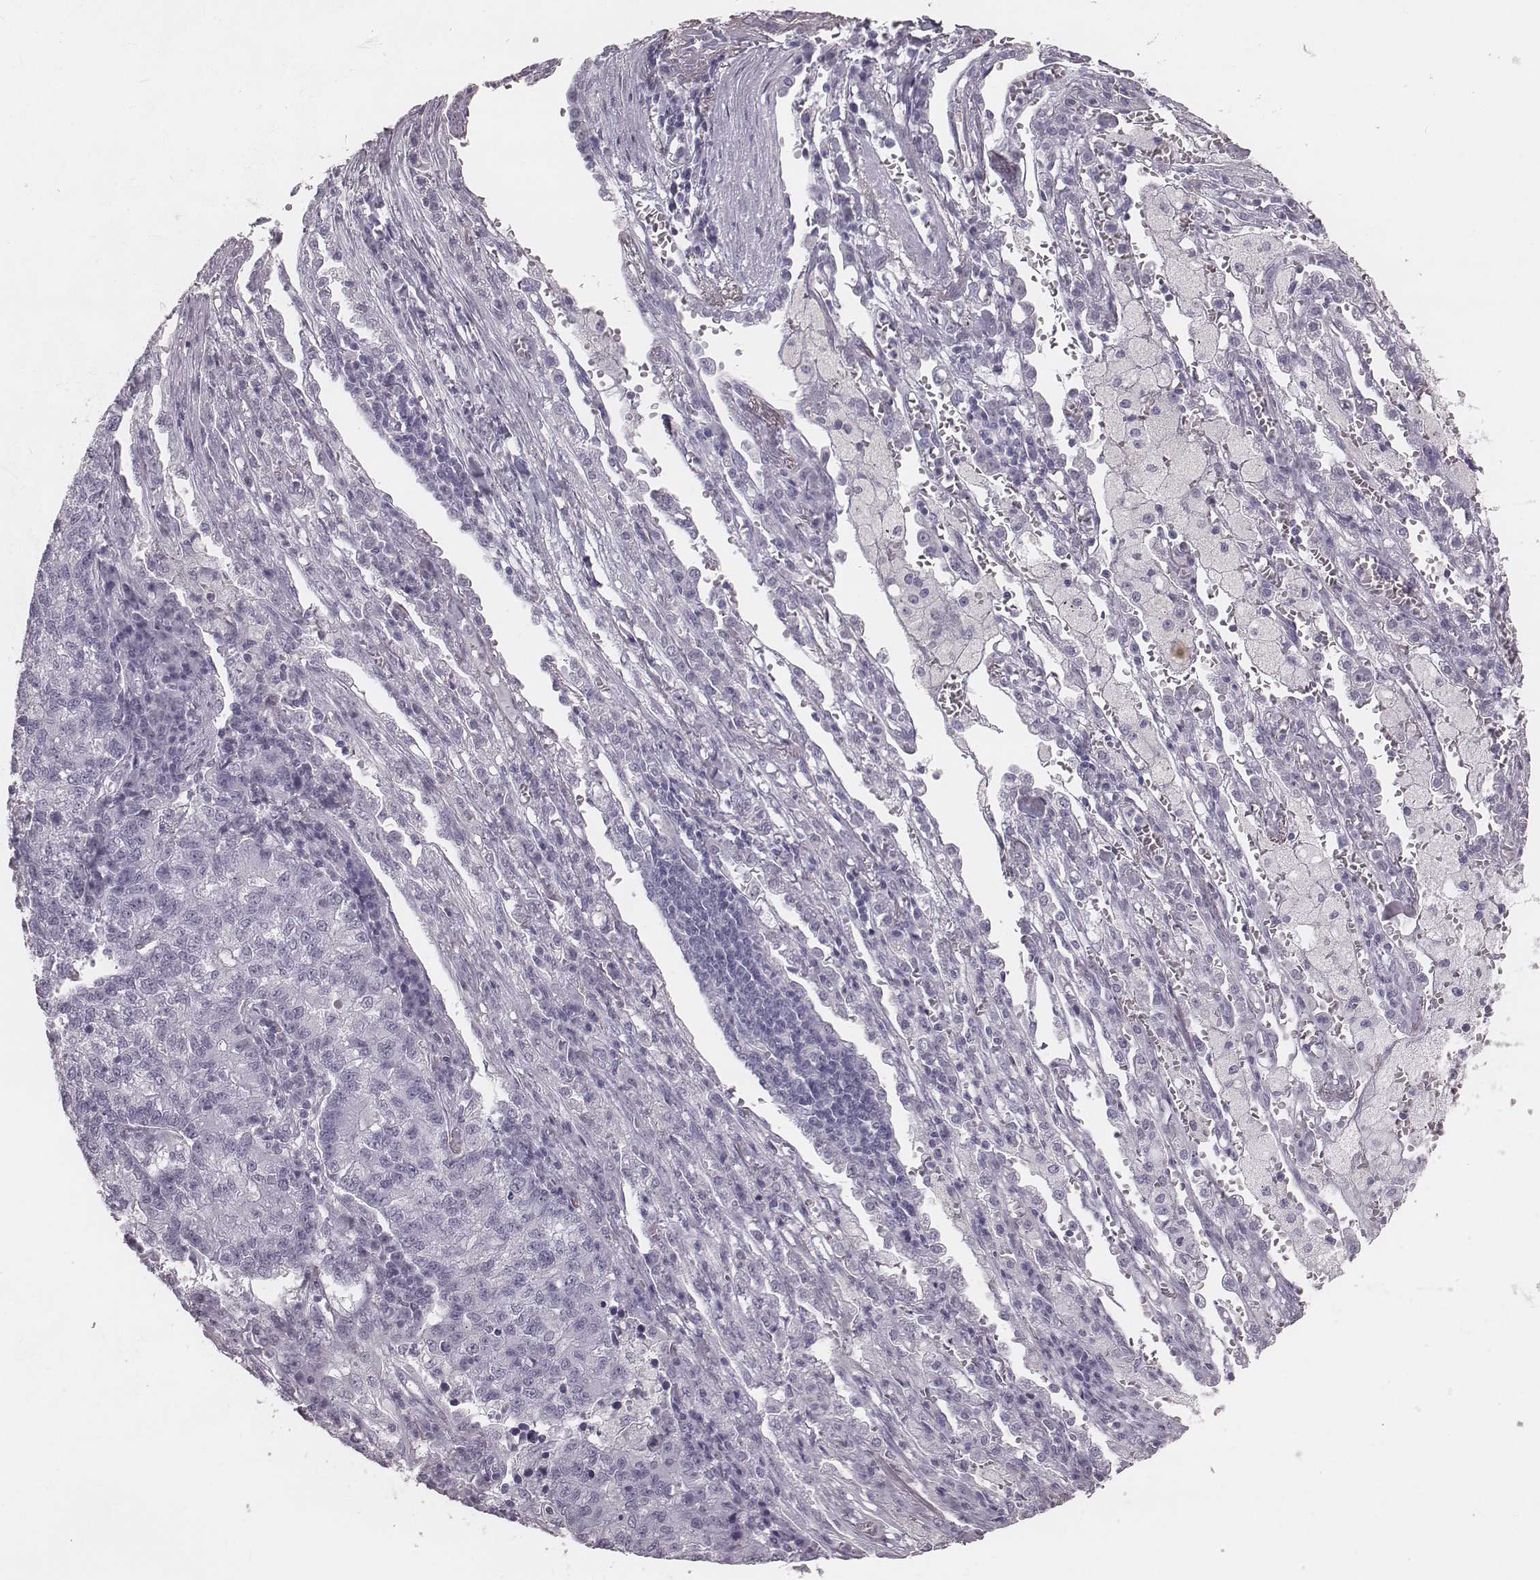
{"staining": {"intensity": "negative", "quantity": "none", "location": "none"}, "tissue": "lung cancer", "cell_type": "Tumor cells", "image_type": "cancer", "snomed": [{"axis": "morphology", "description": "Adenocarcinoma, NOS"}, {"axis": "topography", "description": "Lung"}], "caption": "Immunohistochemistry micrograph of lung cancer stained for a protein (brown), which exhibits no expression in tumor cells.", "gene": "KRT74", "patient": {"sex": "male", "age": 57}}